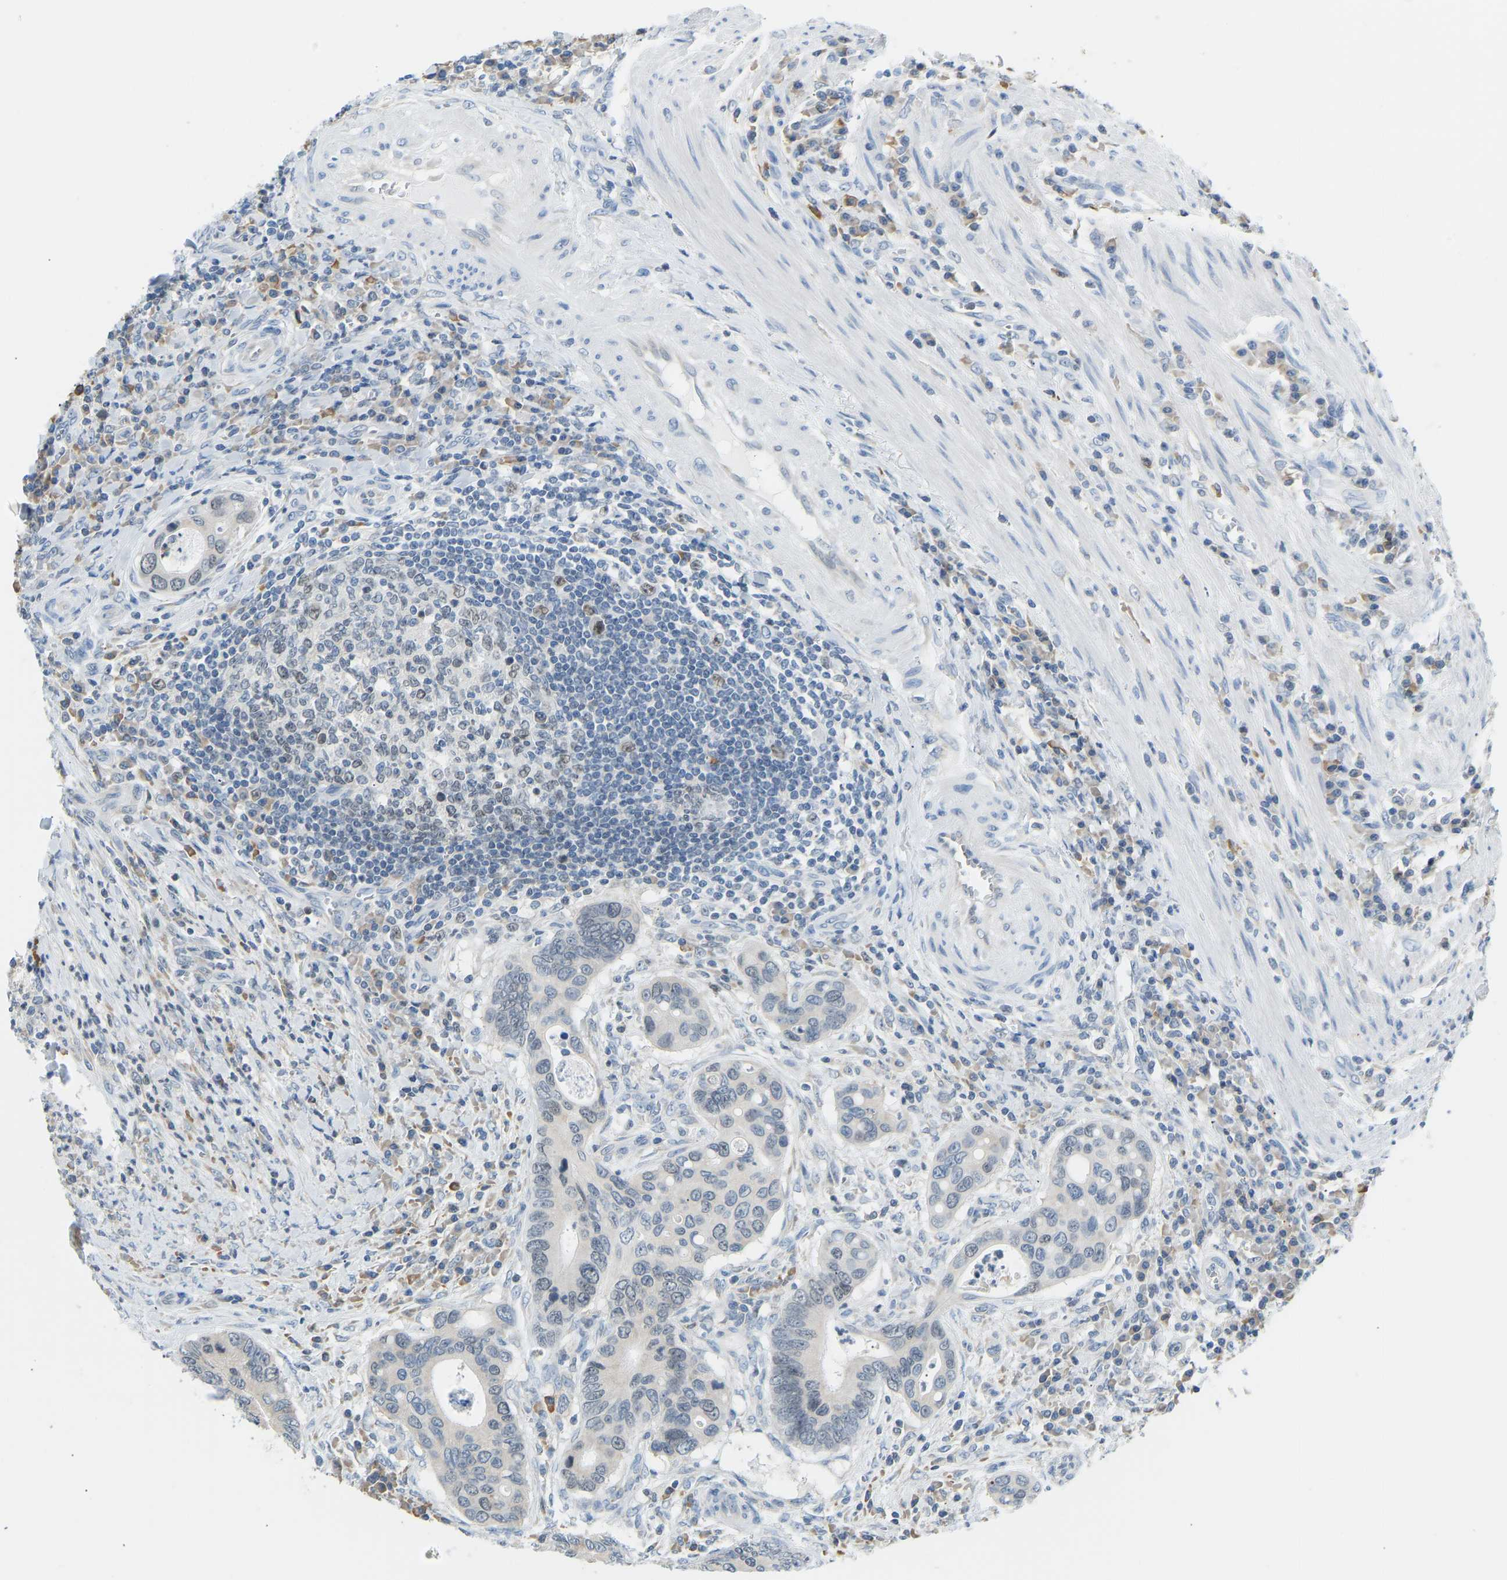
{"staining": {"intensity": "negative", "quantity": "none", "location": "none"}, "tissue": "colorectal cancer", "cell_type": "Tumor cells", "image_type": "cancer", "snomed": [{"axis": "morphology", "description": "Inflammation, NOS"}, {"axis": "morphology", "description": "Adenocarcinoma, NOS"}, {"axis": "topography", "description": "Colon"}], "caption": "A histopathology image of colorectal cancer (adenocarcinoma) stained for a protein shows no brown staining in tumor cells. The staining was performed using DAB (3,3'-diaminobenzidine) to visualize the protein expression in brown, while the nuclei were stained in blue with hematoxylin (Magnification: 20x).", "gene": "VRK1", "patient": {"sex": "male", "age": 72}}